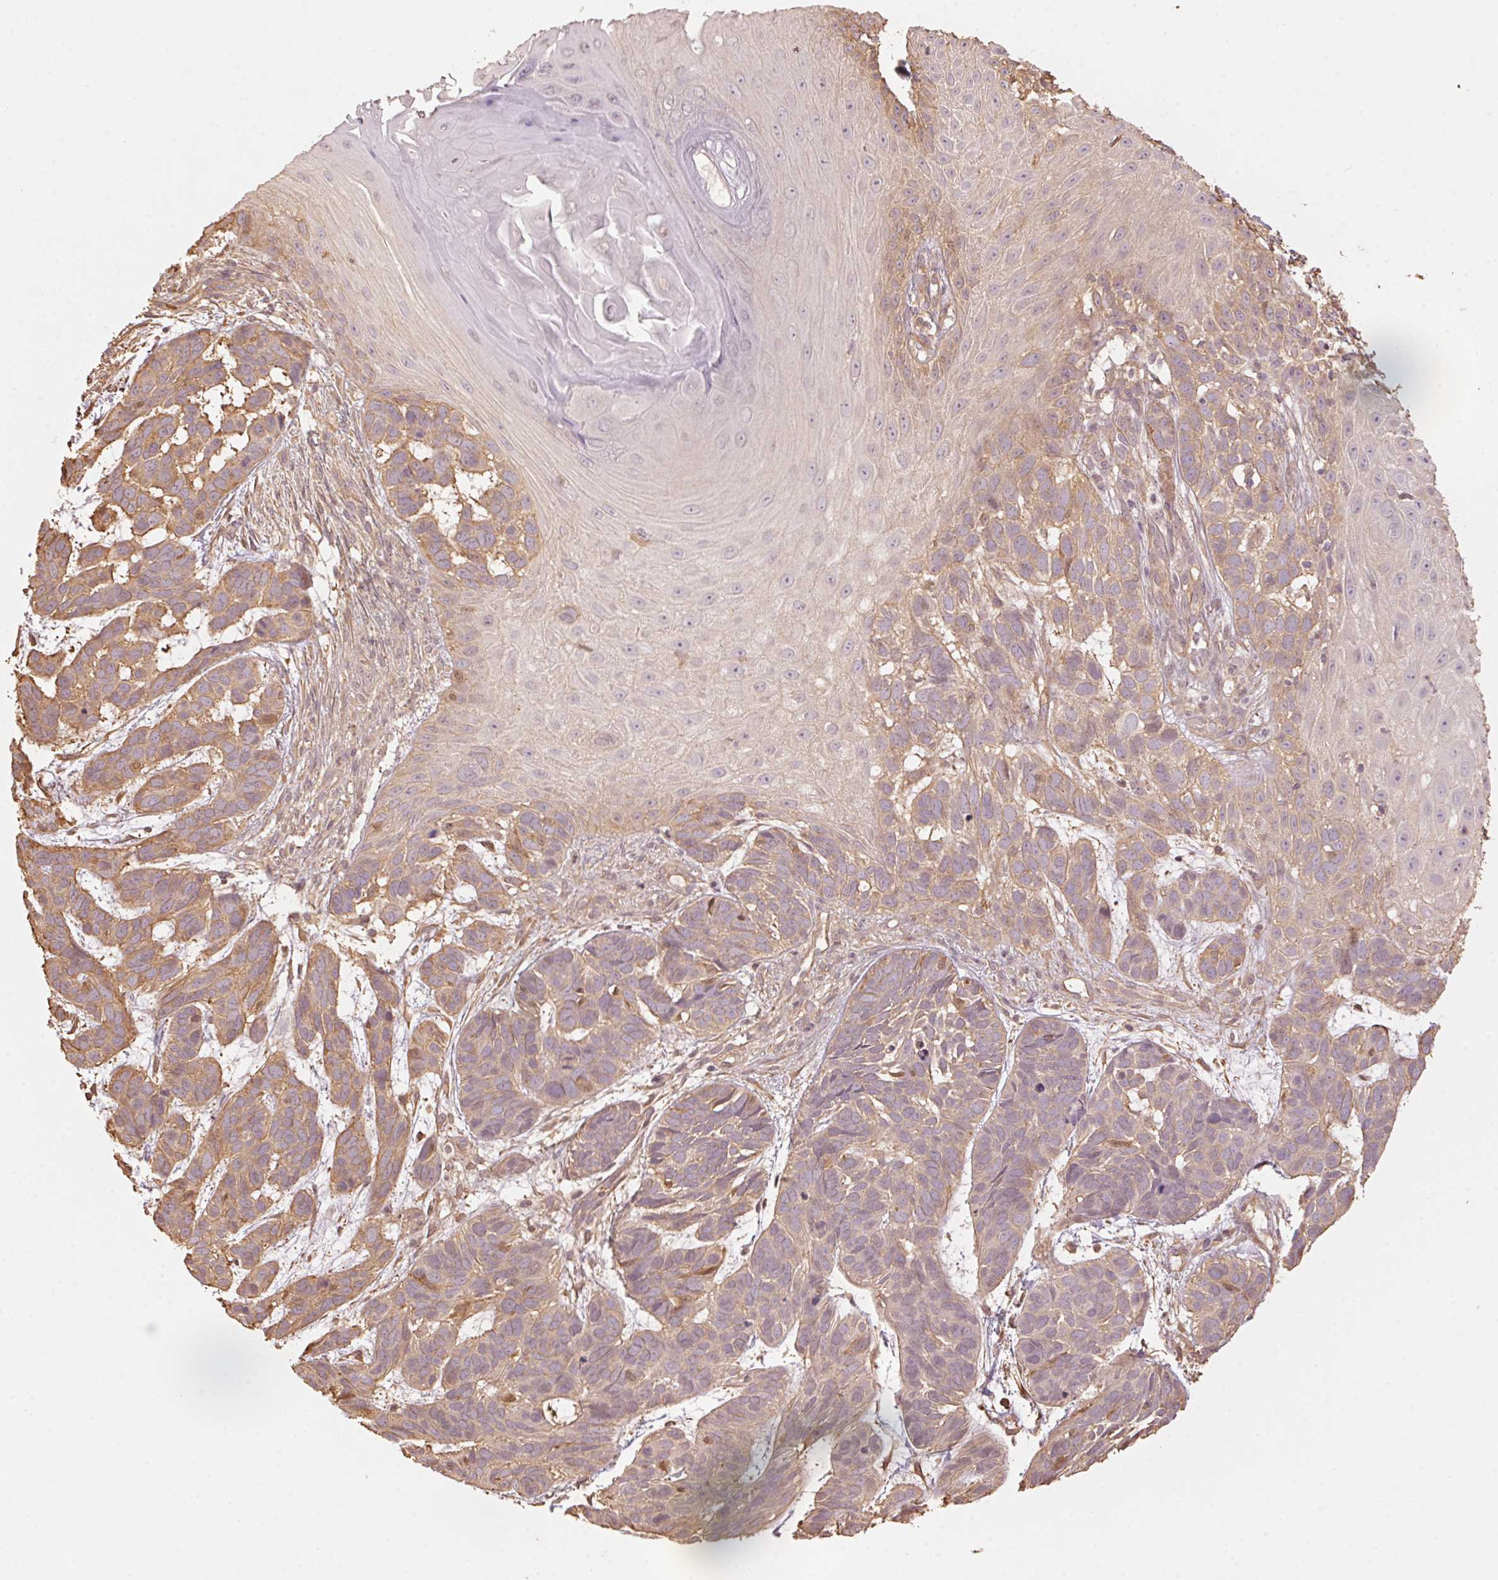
{"staining": {"intensity": "weak", "quantity": ">75%", "location": "cytoplasmic/membranous"}, "tissue": "skin cancer", "cell_type": "Tumor cells", "image_type": "cancer", "snomed": [{"axis": "morphology", "description": "Basal cell carcinoma"}, {"axis": "topography", "description": "Skin"}], "caption": "Immunohistochemical staining of skin cancer demonstrates low levels of weak cytoplasmic/membranous protein staining in about >75% of tumor cells. Ihc stains the protein of interest in brown and the nuclei are stained blue.", "gene": "QDPR", "patient": {"sex": "male", "age": 78}}